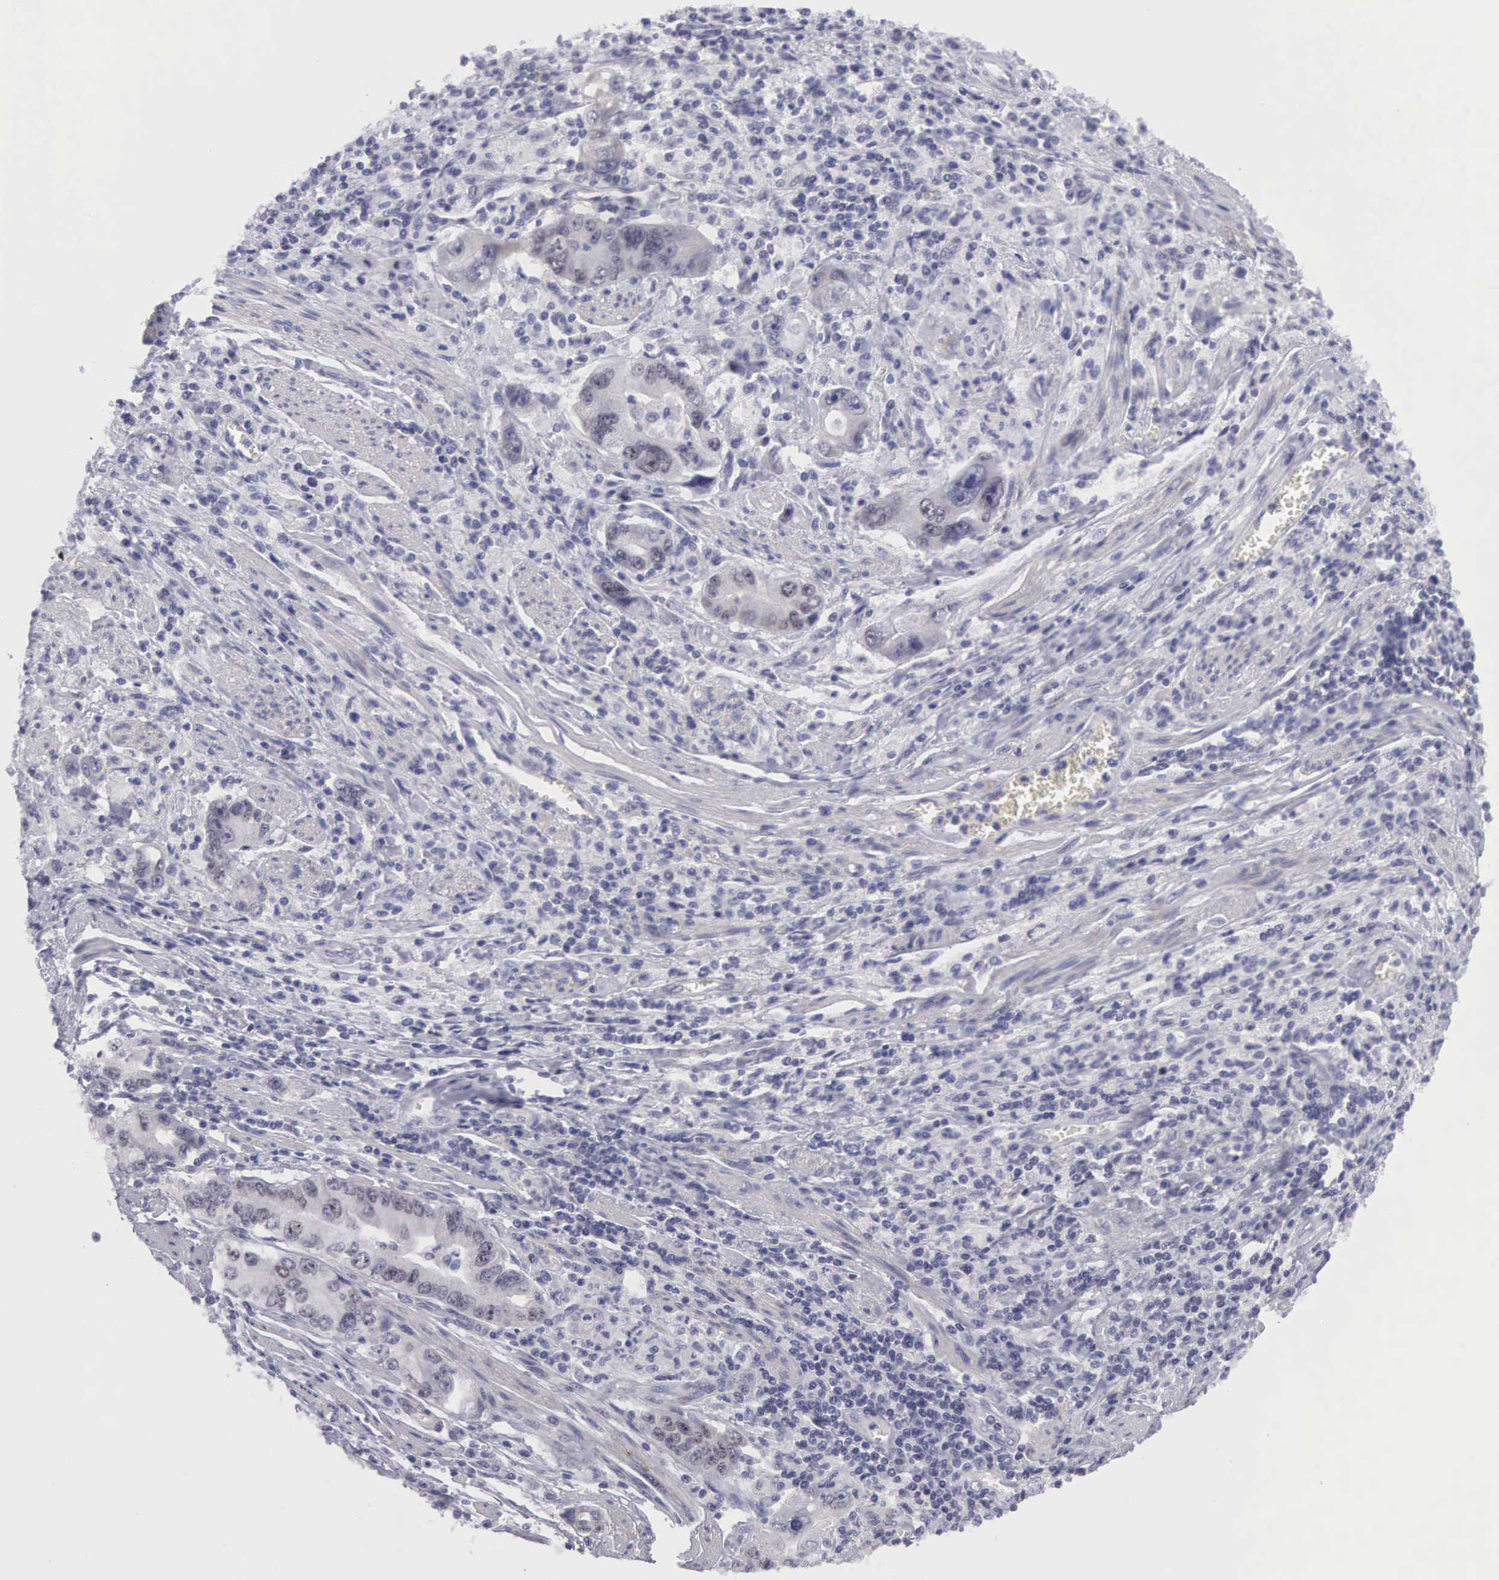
{"staining": {"intensity": "negative", "quantity": "none", "location": "none"}, "tissue": "stomach cancer", "cell_type": "Tumor cells", "image_type": "cancer", "snomed": [{"axis": "morphology", "description": "Adenocarcinoma, NOS"}, {"axis": "topography", "description": "Pancreas"}, {"axis": "topography", "description": "Stomach, upper"}], "caption": "IHC of human stomach cancer (adenocarcinoma) displays no expression in tumor cells.", "gene": "SOX11", "patient": {"sex": "male", "age": 77}}